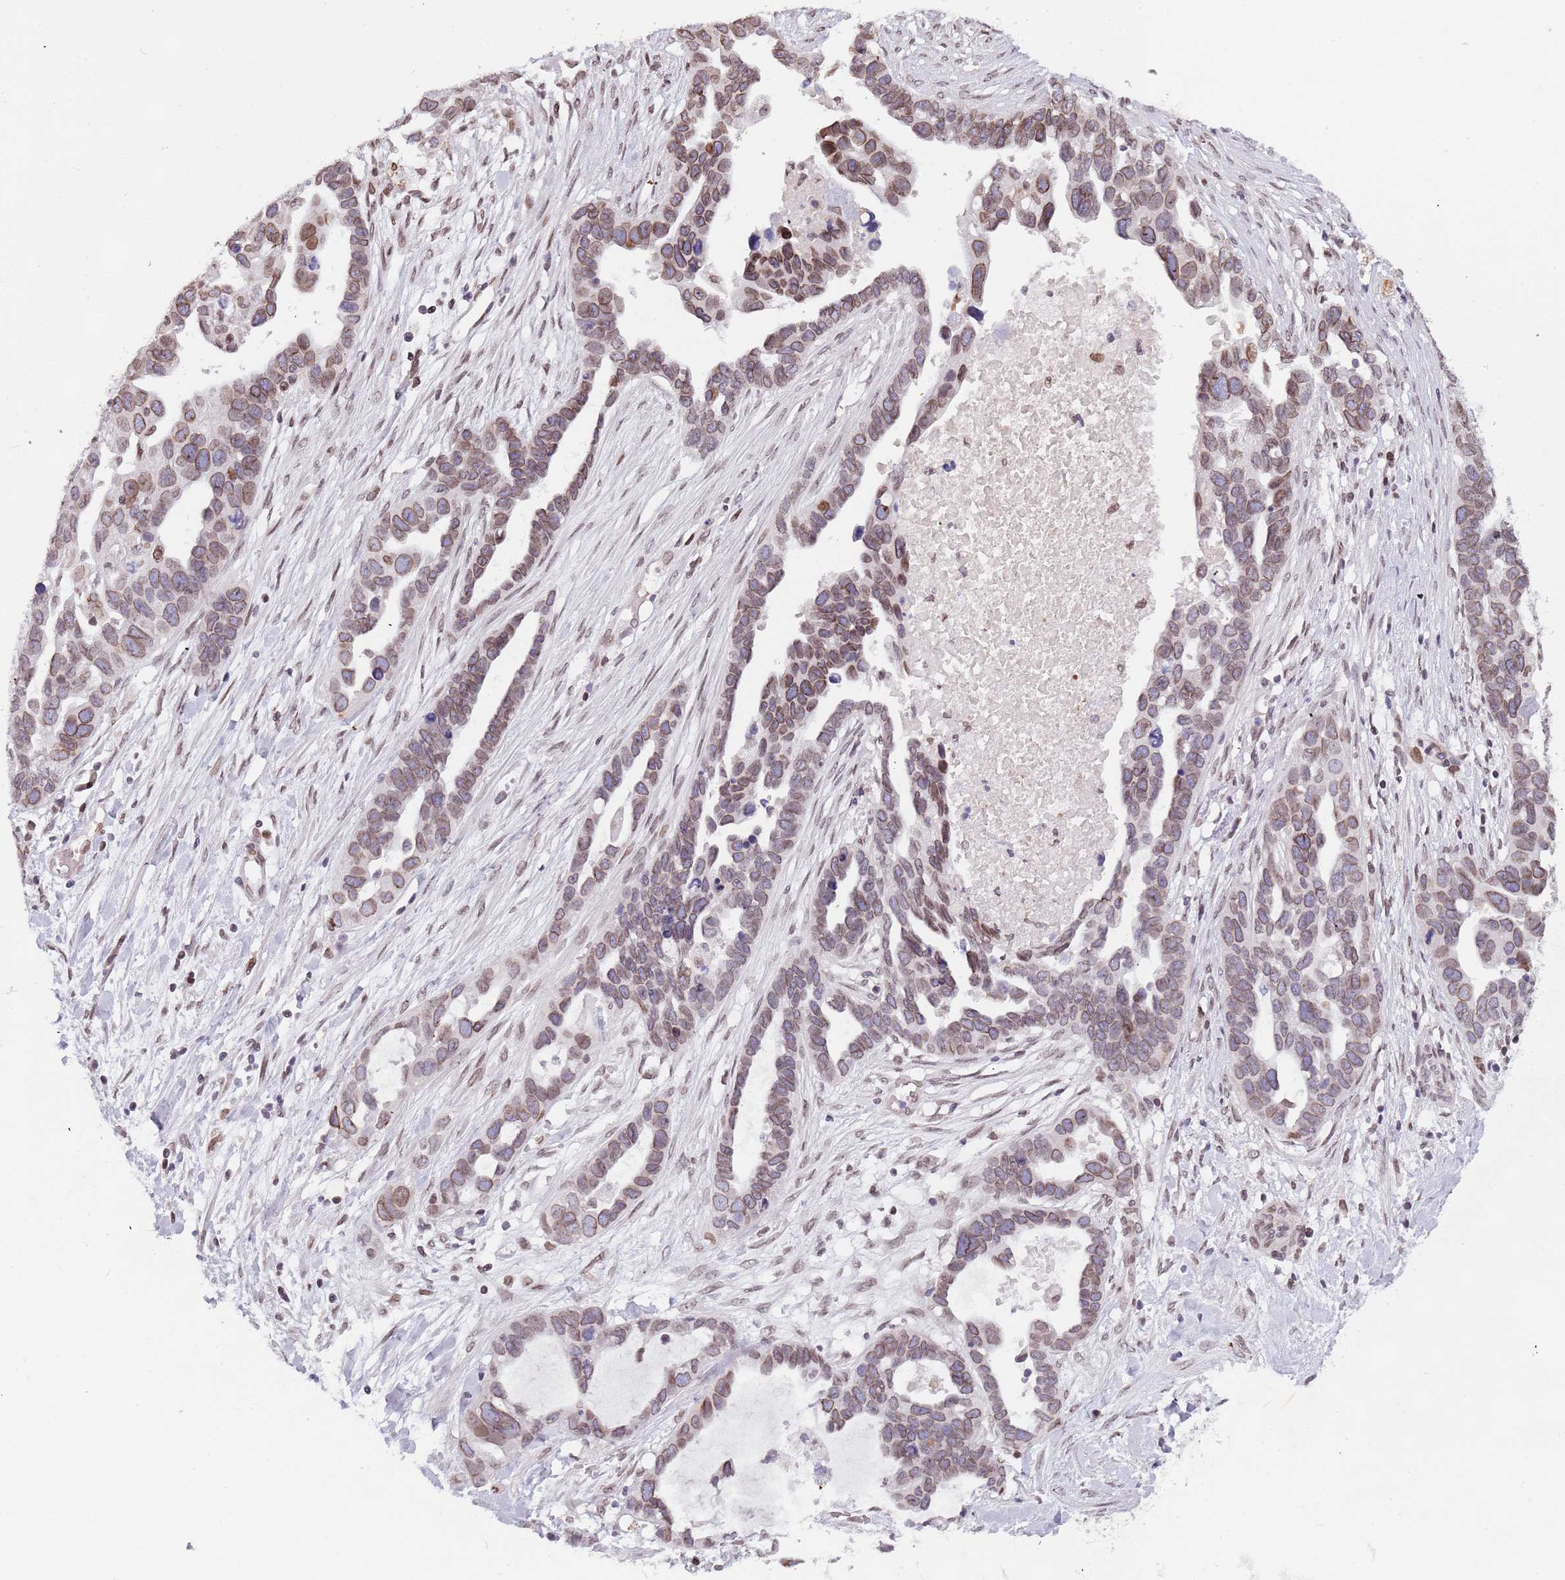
{"staining": {"intensity": "moderate", "quantity": ">75%", "location": "cytoplasmic/membranous,nuclear"}, "tissue": "ovarian cancer", "cell_type": "Tumor cells", "image_type": "cancer", "snomed": [{"axis": "morphology", "description": "Cystadenocarcinoma, serous, NOS"}, {"axis": "topography", "description": "Ovary"}], "caption": "Ovarian serous cystadenocarcinoma was stained to show a protein in brown. There is medium levels of moderate cytoplasmic/membranous and nuclear positivity in about >75% of tumor cells. The staining is performed using DAB (3,3'-diaminobenzidine) brown chromogen to label protein expression. The nuclei are counter-stained blue using hematoxylin.", "gene": "KLHDC2", "patient": {"sex": "female", "age": 54}}